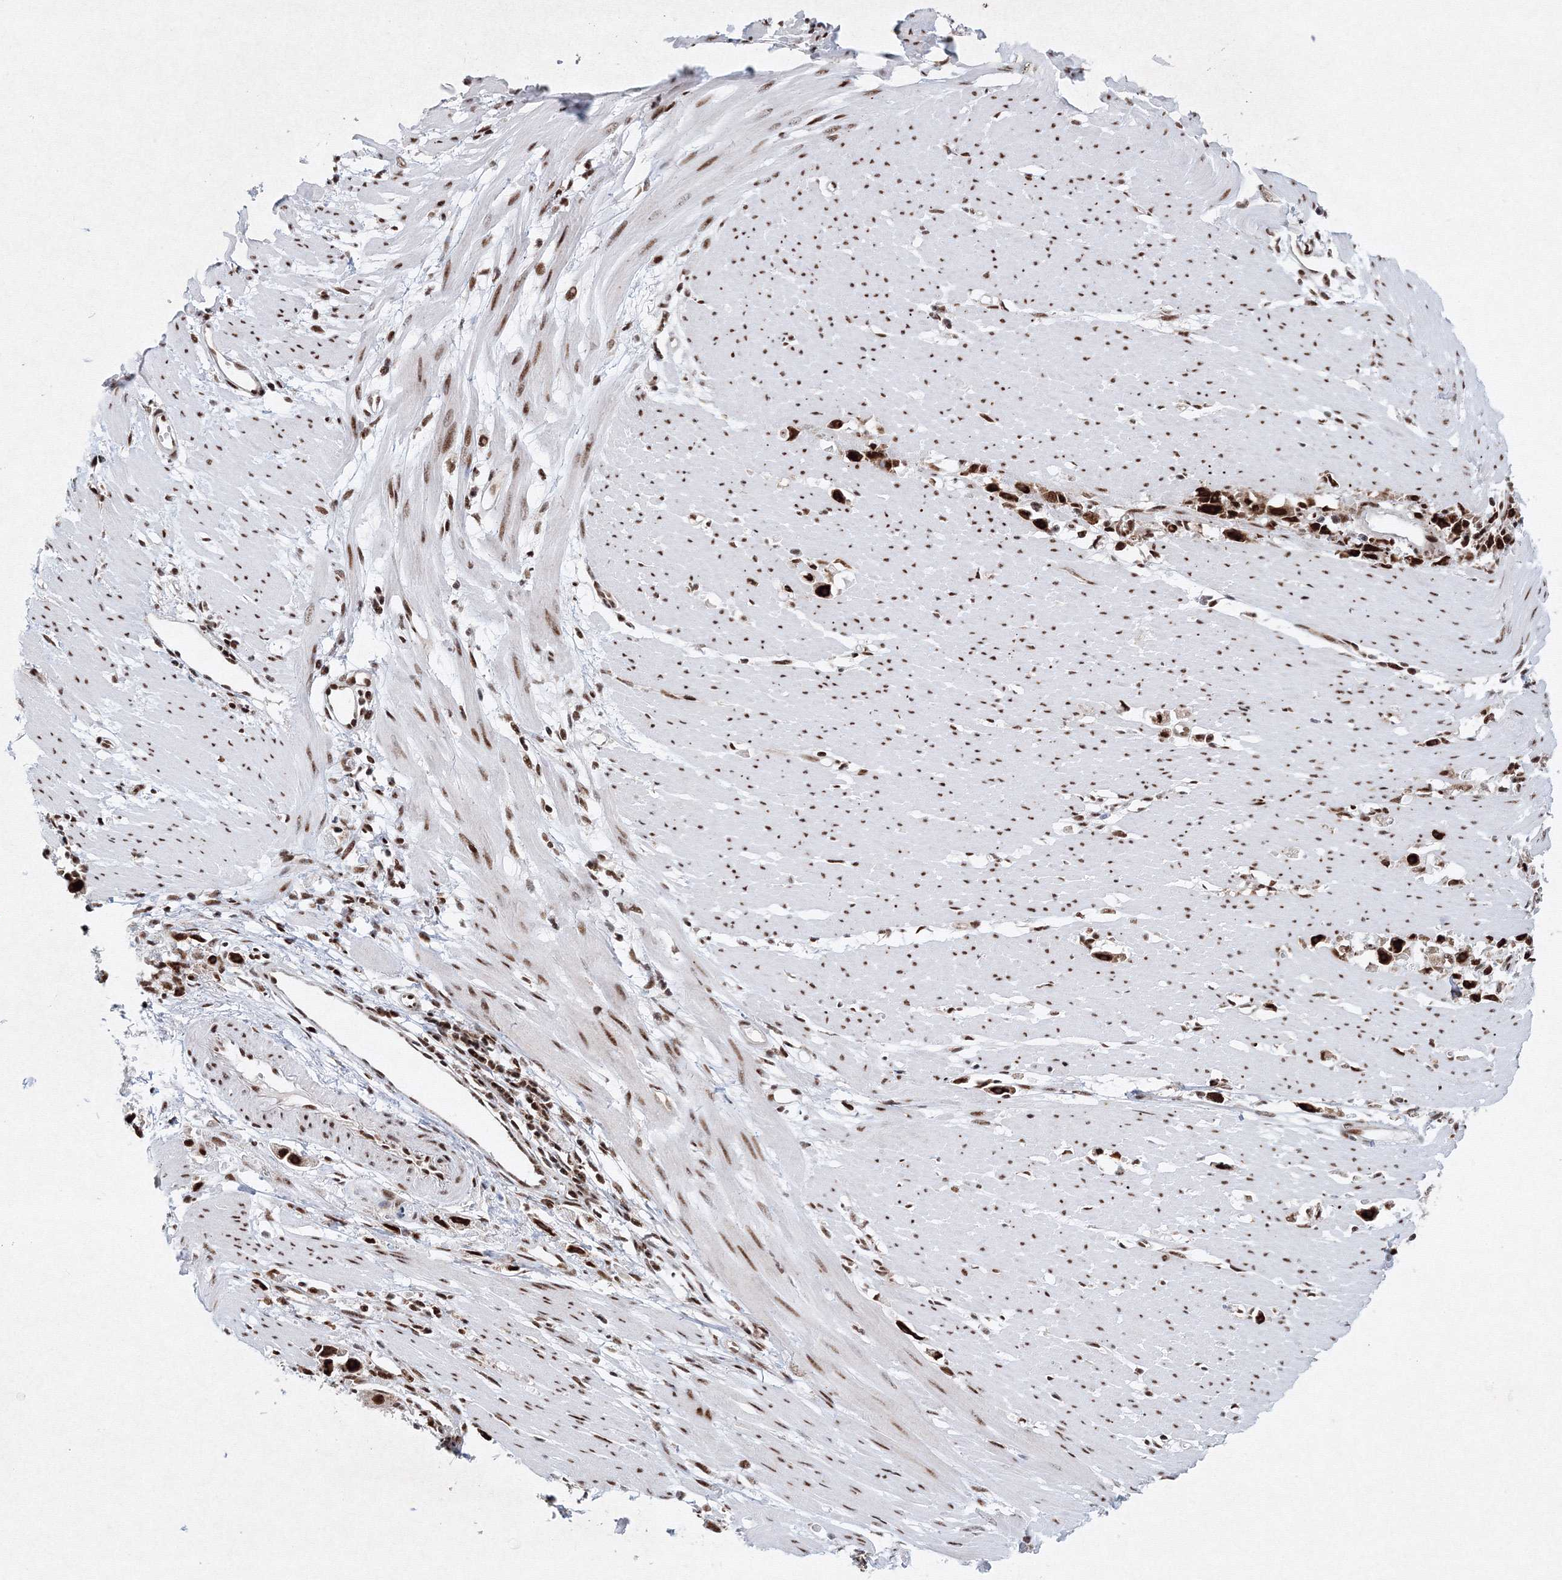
{"staining": {"intensity": "strong", "quantity": ">75%", "location": "nuclear"}, "tissue": "stomach cancer", "cell_type": "Tumor cells", "image_type": "cancer", "snomed": [{"axis": "morphology", "description": "Adenocarcinoma, NOS"}, {"axis": "topography", "description": "Stomach"}], "caption": "The image demonstrates staining of stomach cancer, revealing strong nuclear protein positivity (brown color) within tumor cells.", "gene": "SNRPC", "patient": {"sex": "female", "age": 59}}